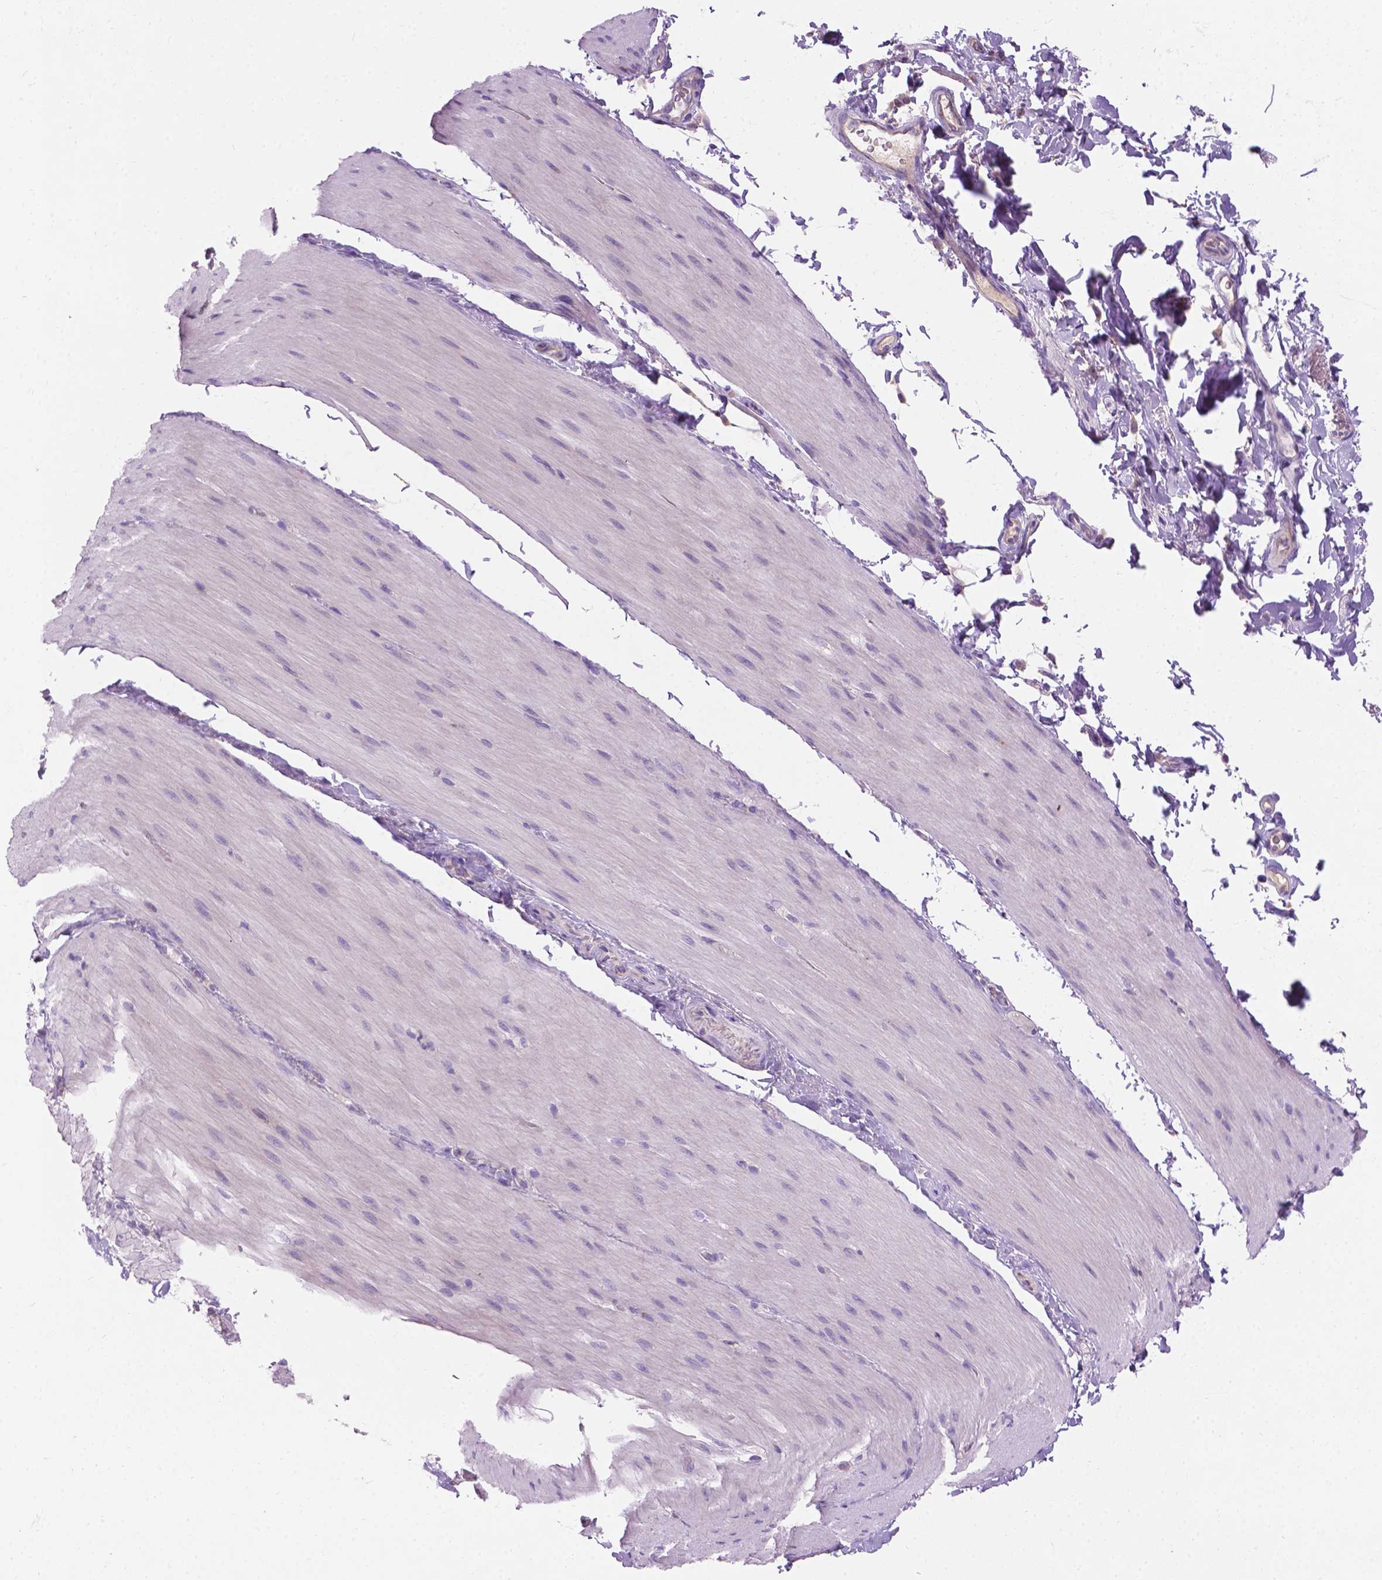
{"staining": {"intensity": "negative", "quantity": "none", "location": "none"}, "tissue": "smooth muscle", "cell_type": "Smooth muscle cells", "image_type": "normal", "snomed": [{"axis": "morphology", "description": "Normal tissue, NOS"}, {"axis": "topography", "description": "Smooth muscle"}, {"axis": "topography", "description": "Colon"}], "caption": "Smooth muscle cells show no significant positivity in unremarkable smooth muscle. (Stains: DAB (3,3'-diaminobenzidine) IHC with hematoxylin counter stain, Microscopy: brightfield microscopy at high magnification).", "gene": "NOXO1", "patient": {"sex": "male", "age": 73}}